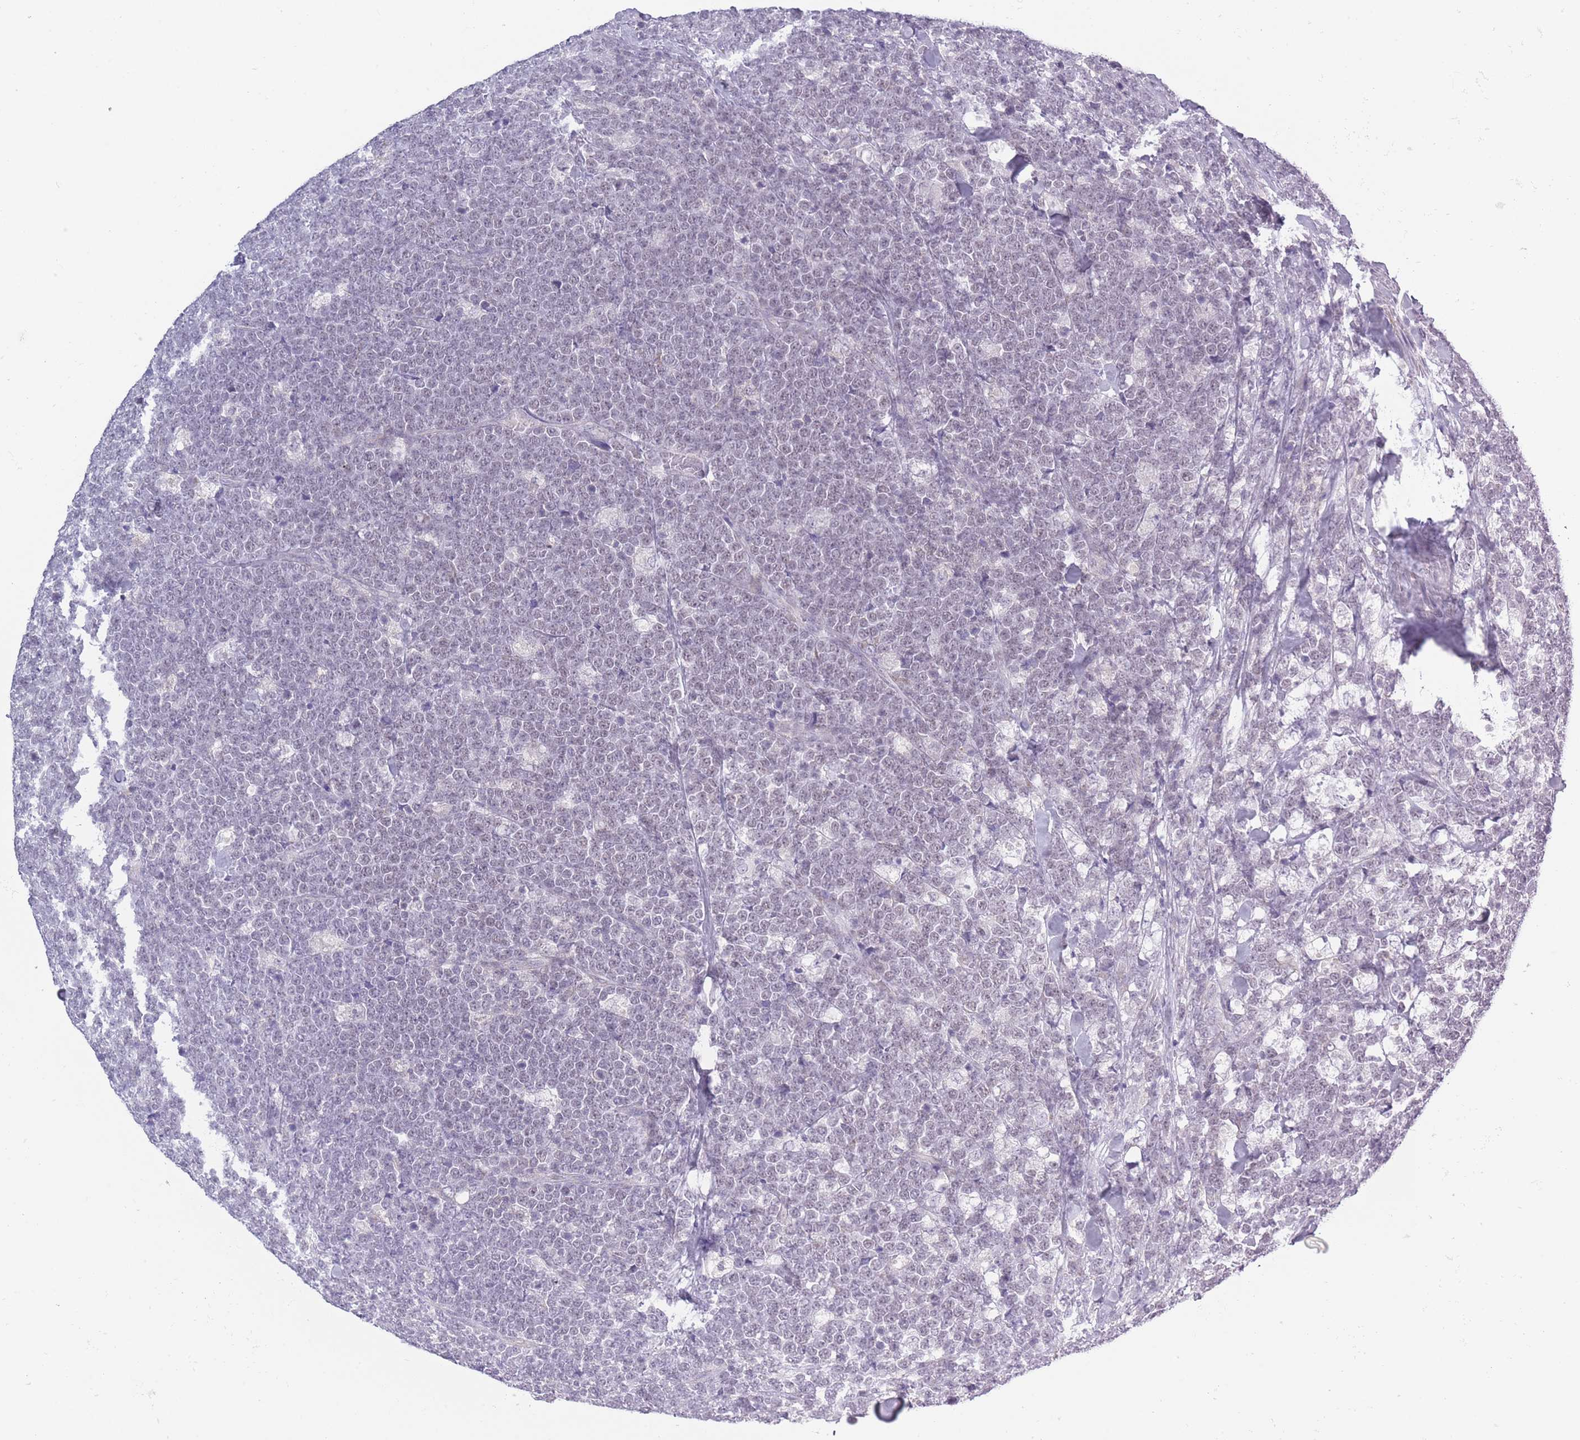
{"staining": {"intensity": "weak", "quantity": "<25%", "location": "nuclear"}, "tissue": "lymphoma", "cell_type": "Tumor cells", "image_type": "cancer", "snomed": [{"axis": "morphology", "description": "Malignant lymphoma, non-Hodgkin's type, High grade"}, {"axis": "topography", "description": "Small intestine"}, {"axis": "topography", "description": "Colon"}], "caption": "Tumor cells are negative for protein expression in human malignant lymphoma, non-Hodgkin's type (high-grade). (Brightfield microscopy of DAB (3,3'-diaminobenzidine) immunohistochemistry (IHC) at high magnification).", "gene": "ZBTB24", "patient": {"sex": "male", "age": 8}}